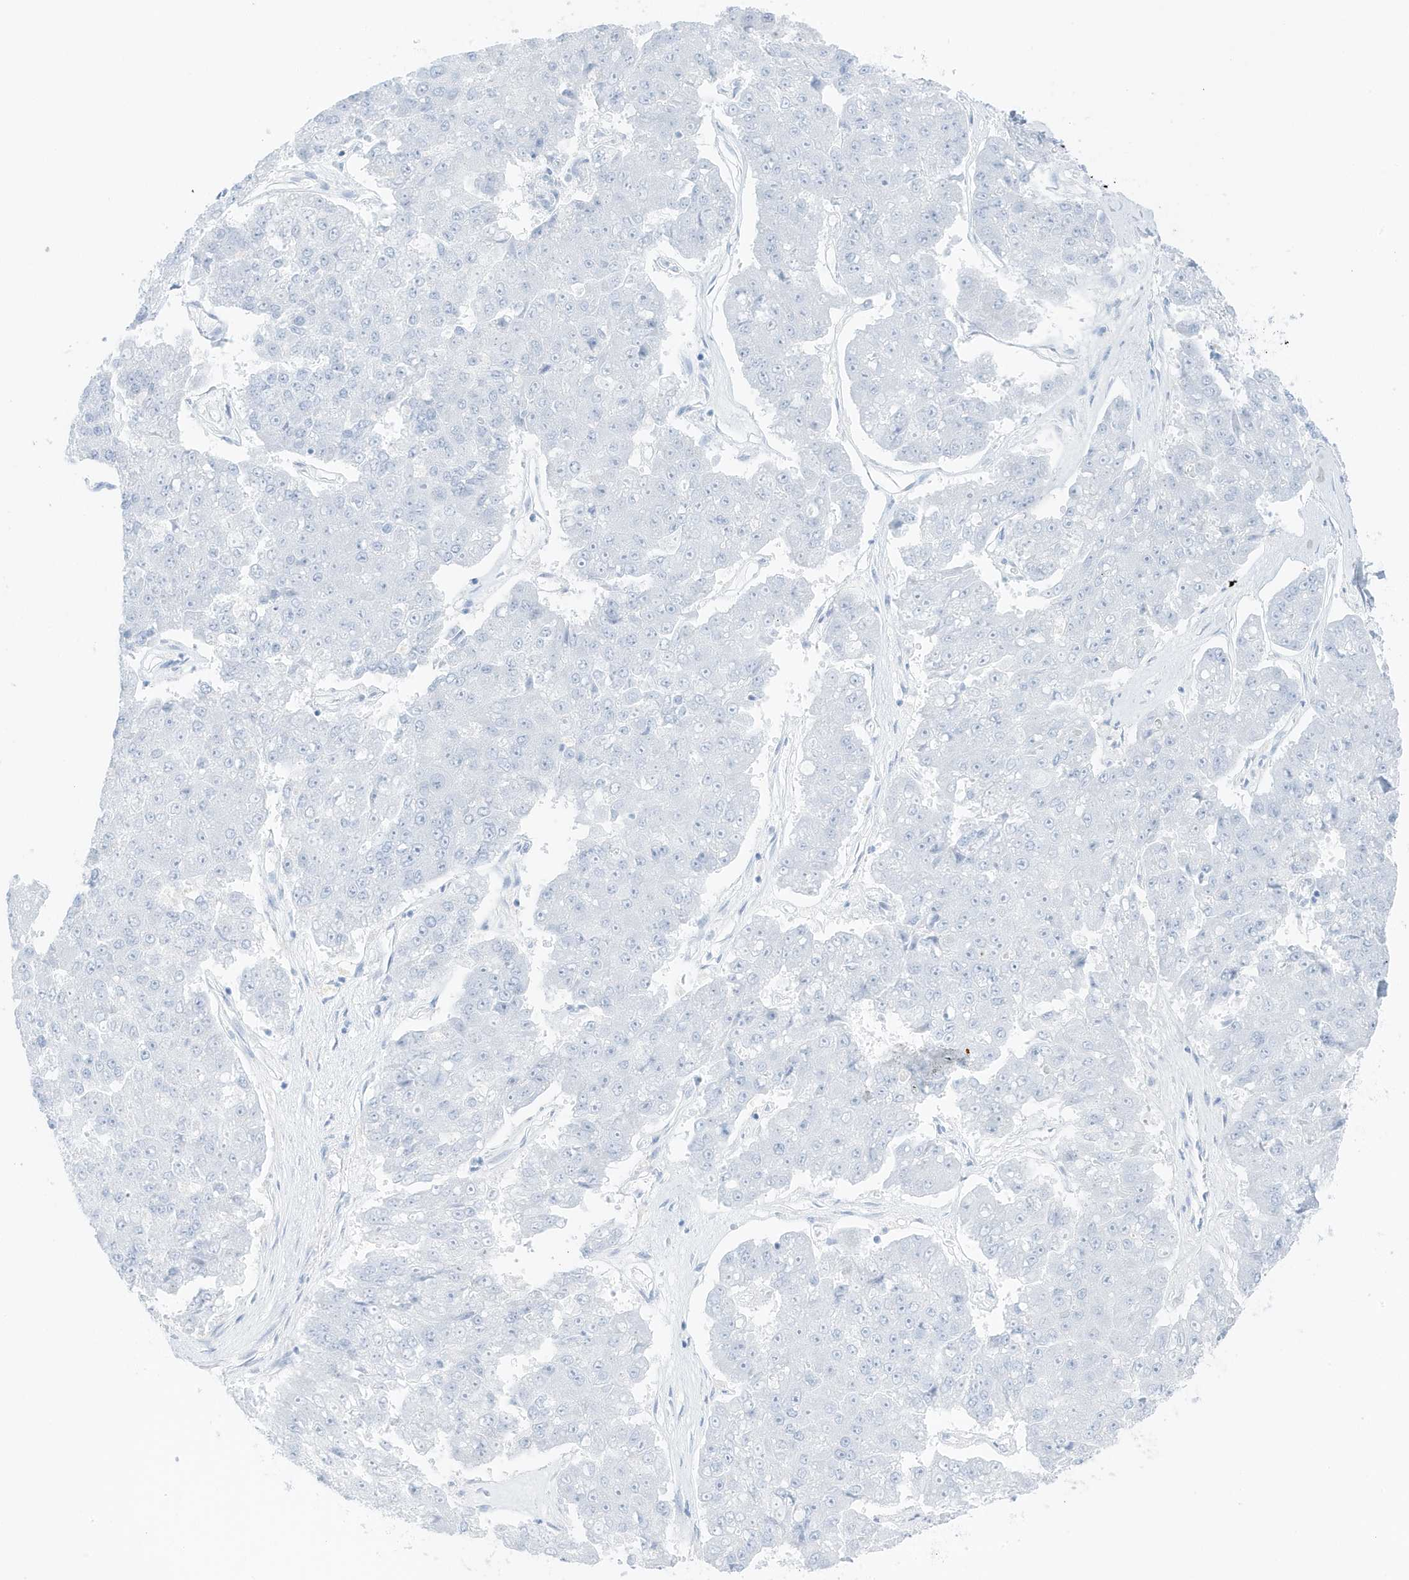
{"staining": {"intensity": "negative", "quantity": "none", "location": "none"}, "tissue": "pancreatic cancer", "cell_type": "Tumor cells", "image_type": "cancer", "snomed": [{"axis": "morphology", "description": "Adenocarcinoma, NOS"}, {"axis": "topography", "description": "Pancreas"}], "caption": "Pancreatic cancer (adenocarcinoma) stained for a protein using immunohistochemistry exhibits no positivity tumor cells.", "gene": "SLC22A13", "patient": {"sex": "male", "age": 50}}